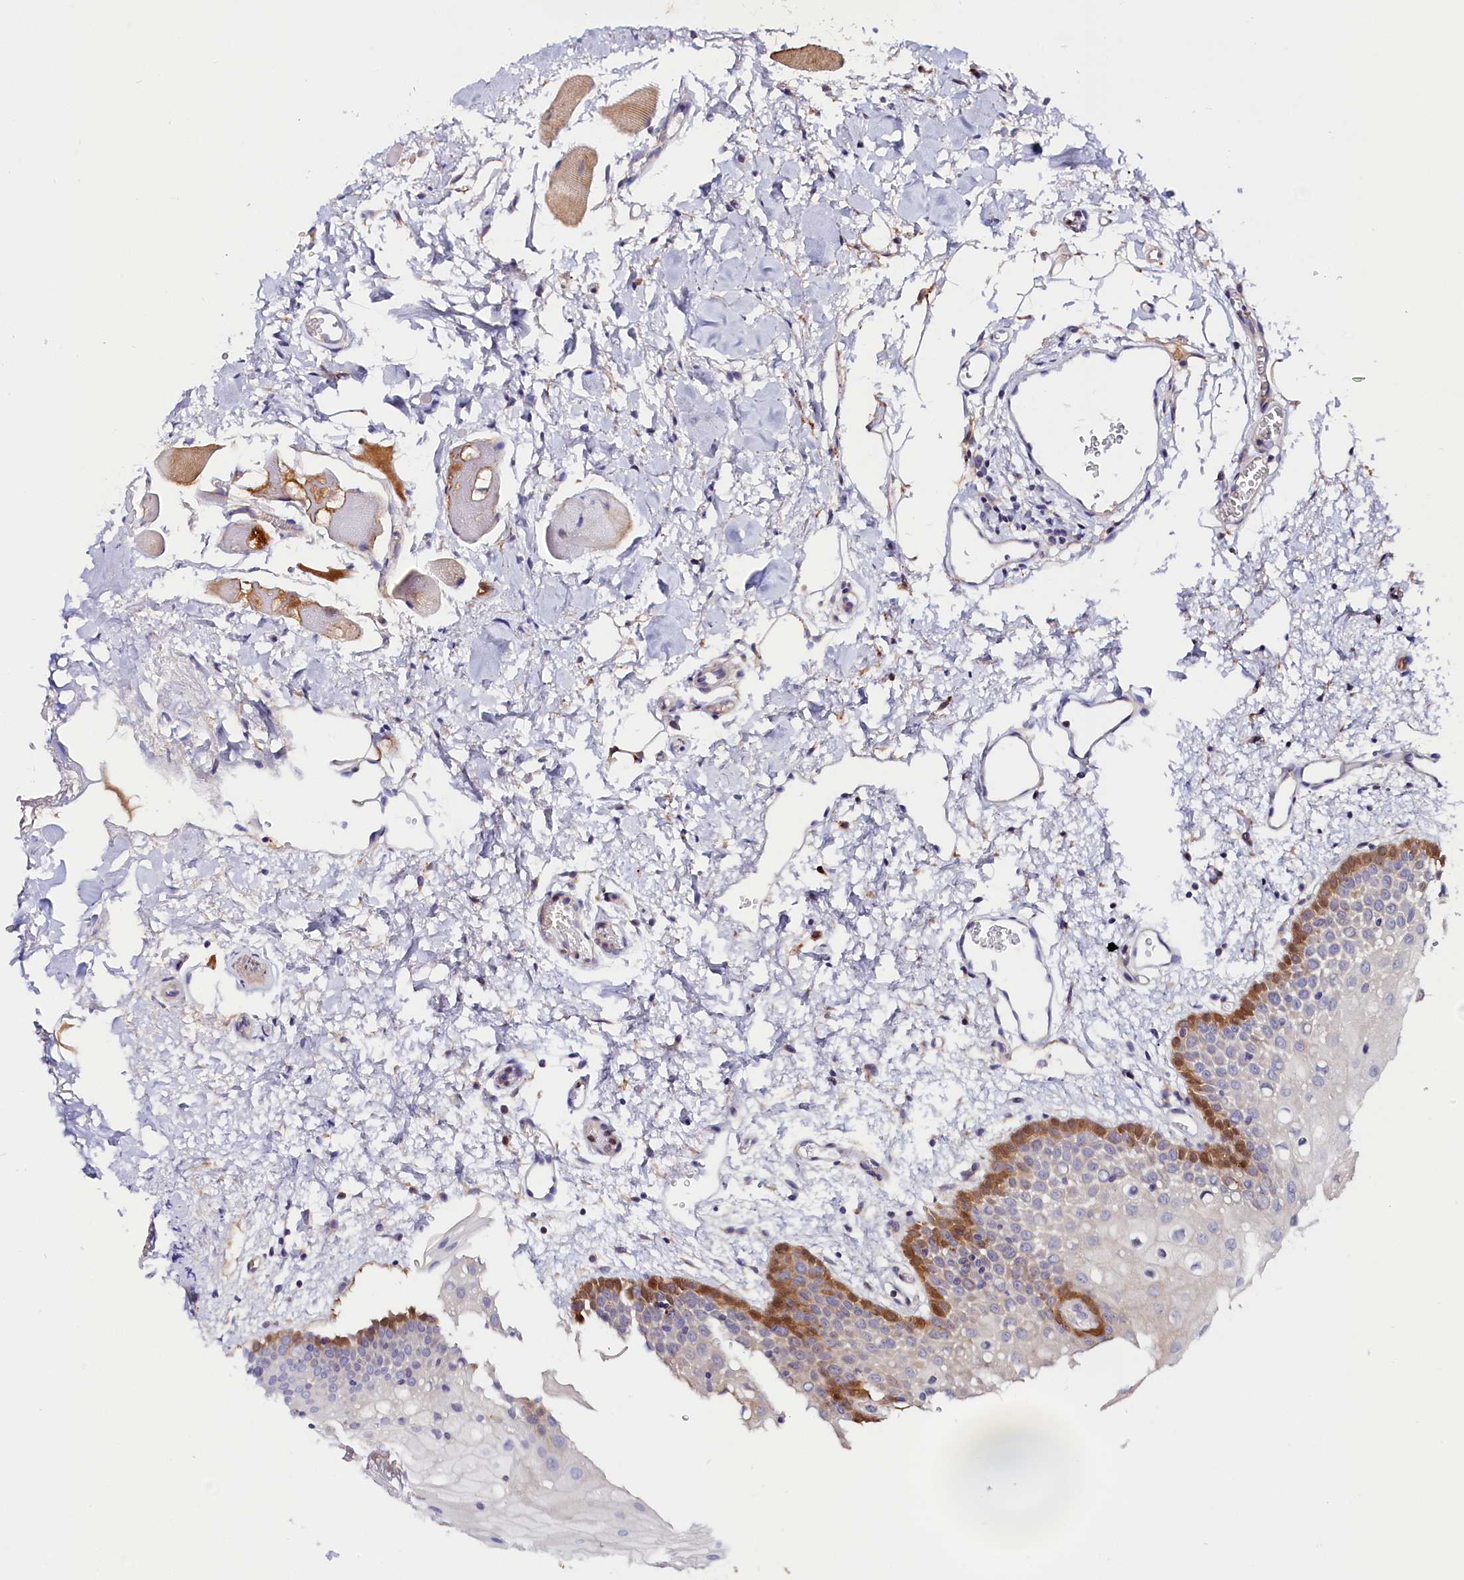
{"staining": {"intensity": "moderate", "quantity": "<25%", "location": "cytoplasmic/membranous"}, "tissue": "oral mucosa", "cell_type": "Squamous epithelial cells", "image_type": "normal", "snomed": [{"axis": "morphology", "description": "Normal tissue, NOS"}, {"axis": "topography", "description": "Oral tissue"}, {"axis": "topography", "description": "Tounge, NOS"}], "caption": "Squamous epithelial cells reveal moderate cytoplasmic/membranous positivity in approximately <25% of cells in unremarkable oral mucosa.", "gene": "KATNB1", "patient": {"sex": "female", "age": 73}}